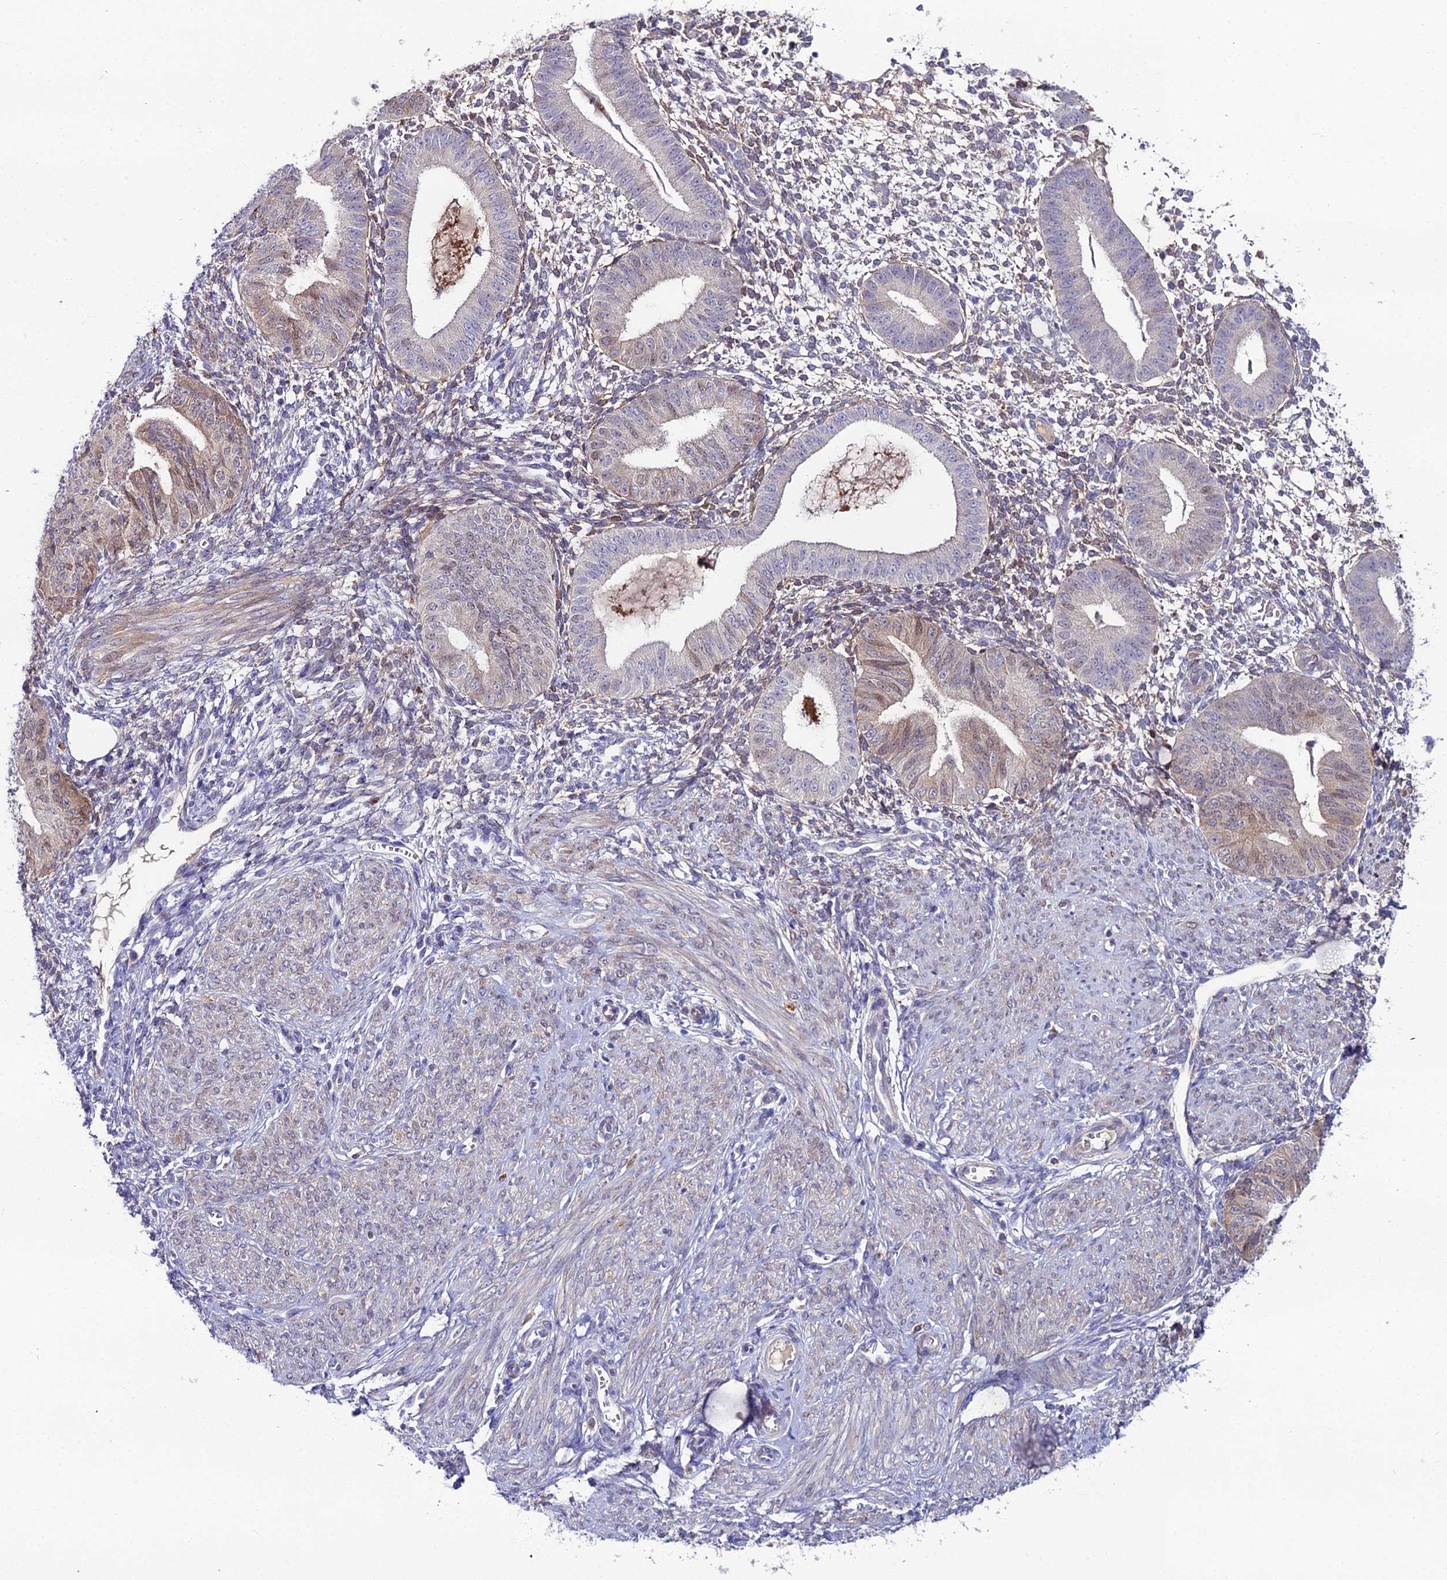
{"staining": {"intensity": "negative", "quantity": "none", "location": "none"}, "tissue": "endometrium", "cell_type": "Cells in endometrial stroma", "image_type": "normal", "snomed": [{"axis": "morphology", "description": "Normal tissue, NOS"}, {"axis": "topography", "description": "Endometrium"}], "caption": "Histopathology image shows no protein positivity in cells in endometrial stroma of normal endometrium. (DAB (3,3'-diaminobenzidine) IHC visualized using brightfield microscopy, high magnification).", "gene": "MB21D2", "patient": {"sex": "female", "age": 49}}